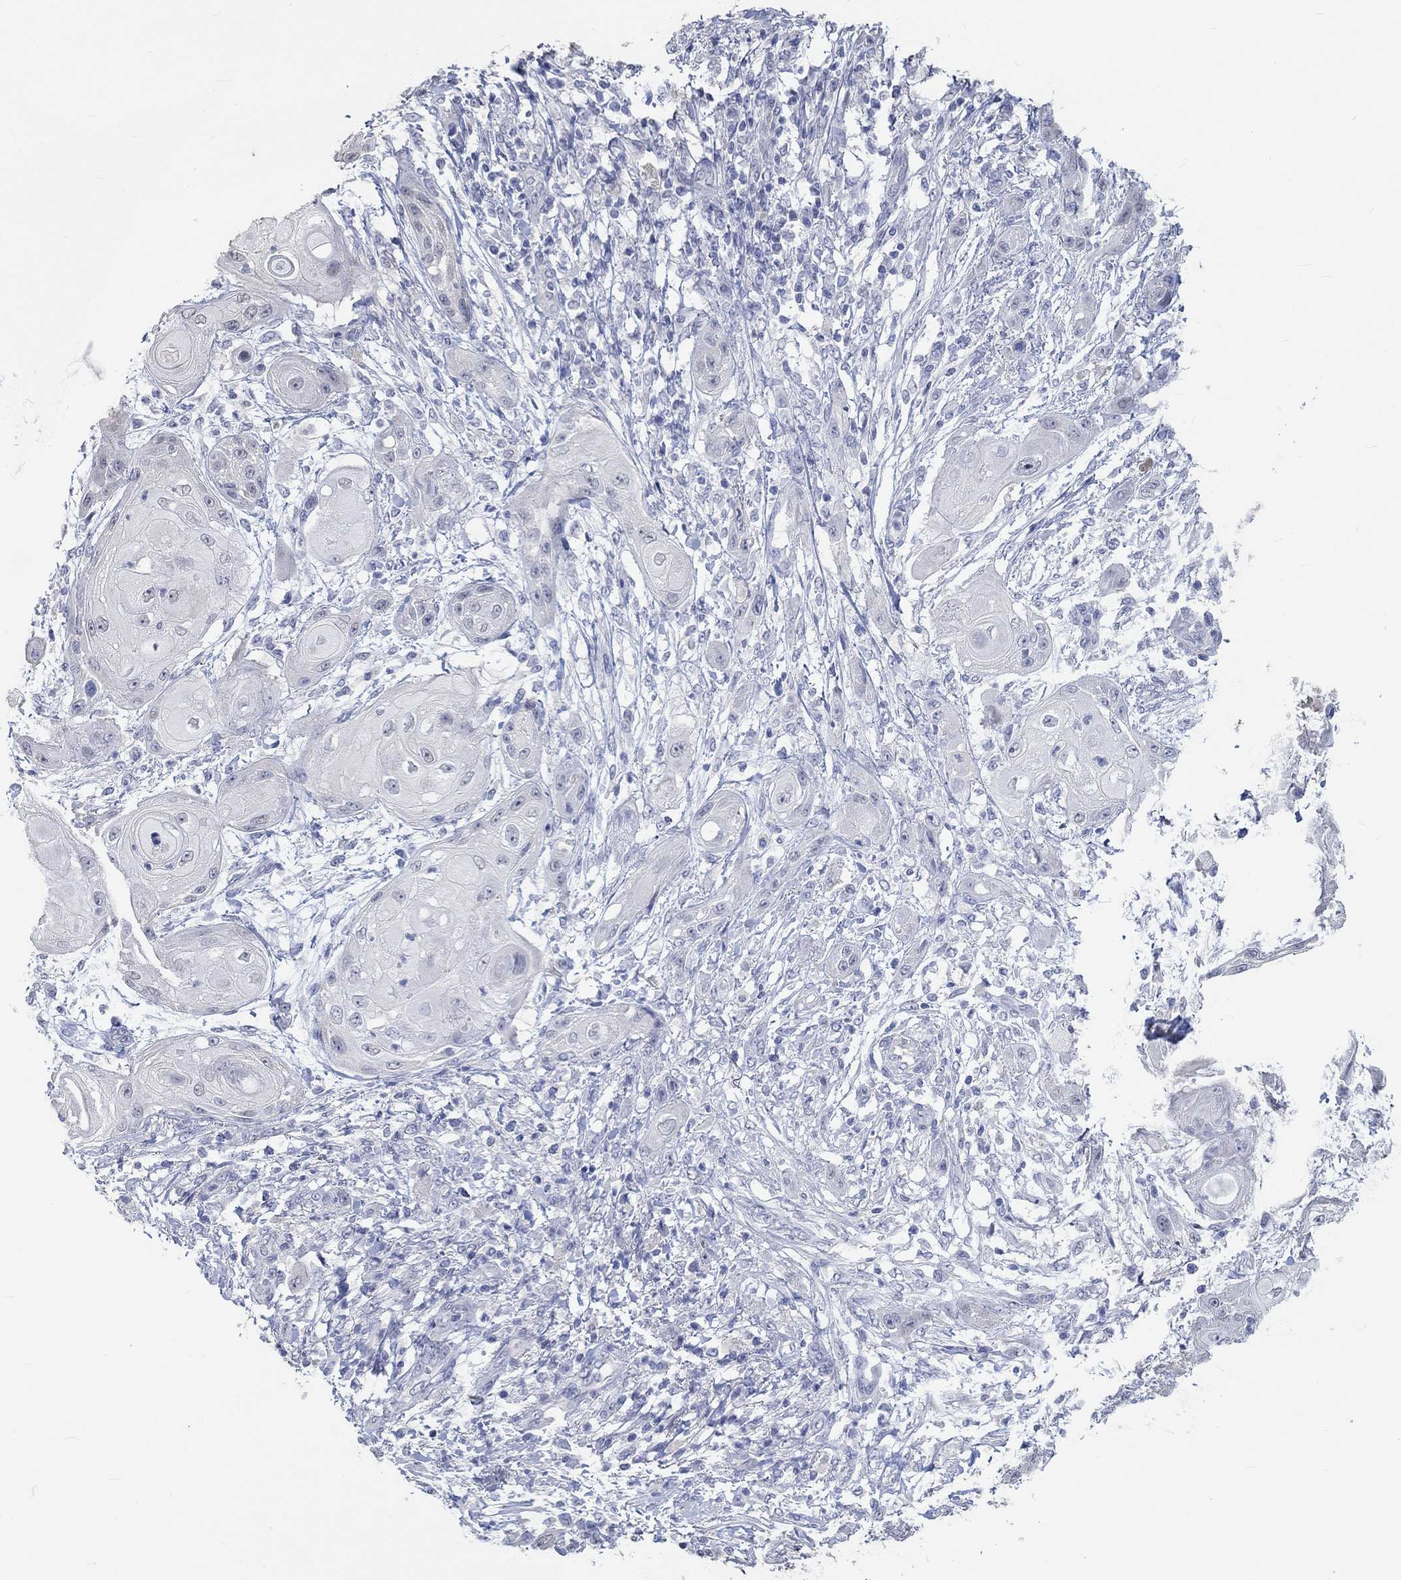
{"staining": {"intensity": "negative", "quantity": "none", "location": "none"}, "tissue": "skin cancer", "cell_type": "Tumor cells", "image_type": "cancer", "snomed": [{"axis": "morphology", "description": "Squamous cell carcinoma, NOS"}, {"axis": "topography", "description": "Skin"}], "caption": "Squamous cell carcinoma (skin) was stained to show a protein in brown. There is no significant positivity in tumor cells.", "gene": "PNMA5", "patient": {"sex": "male", "age": 62}}